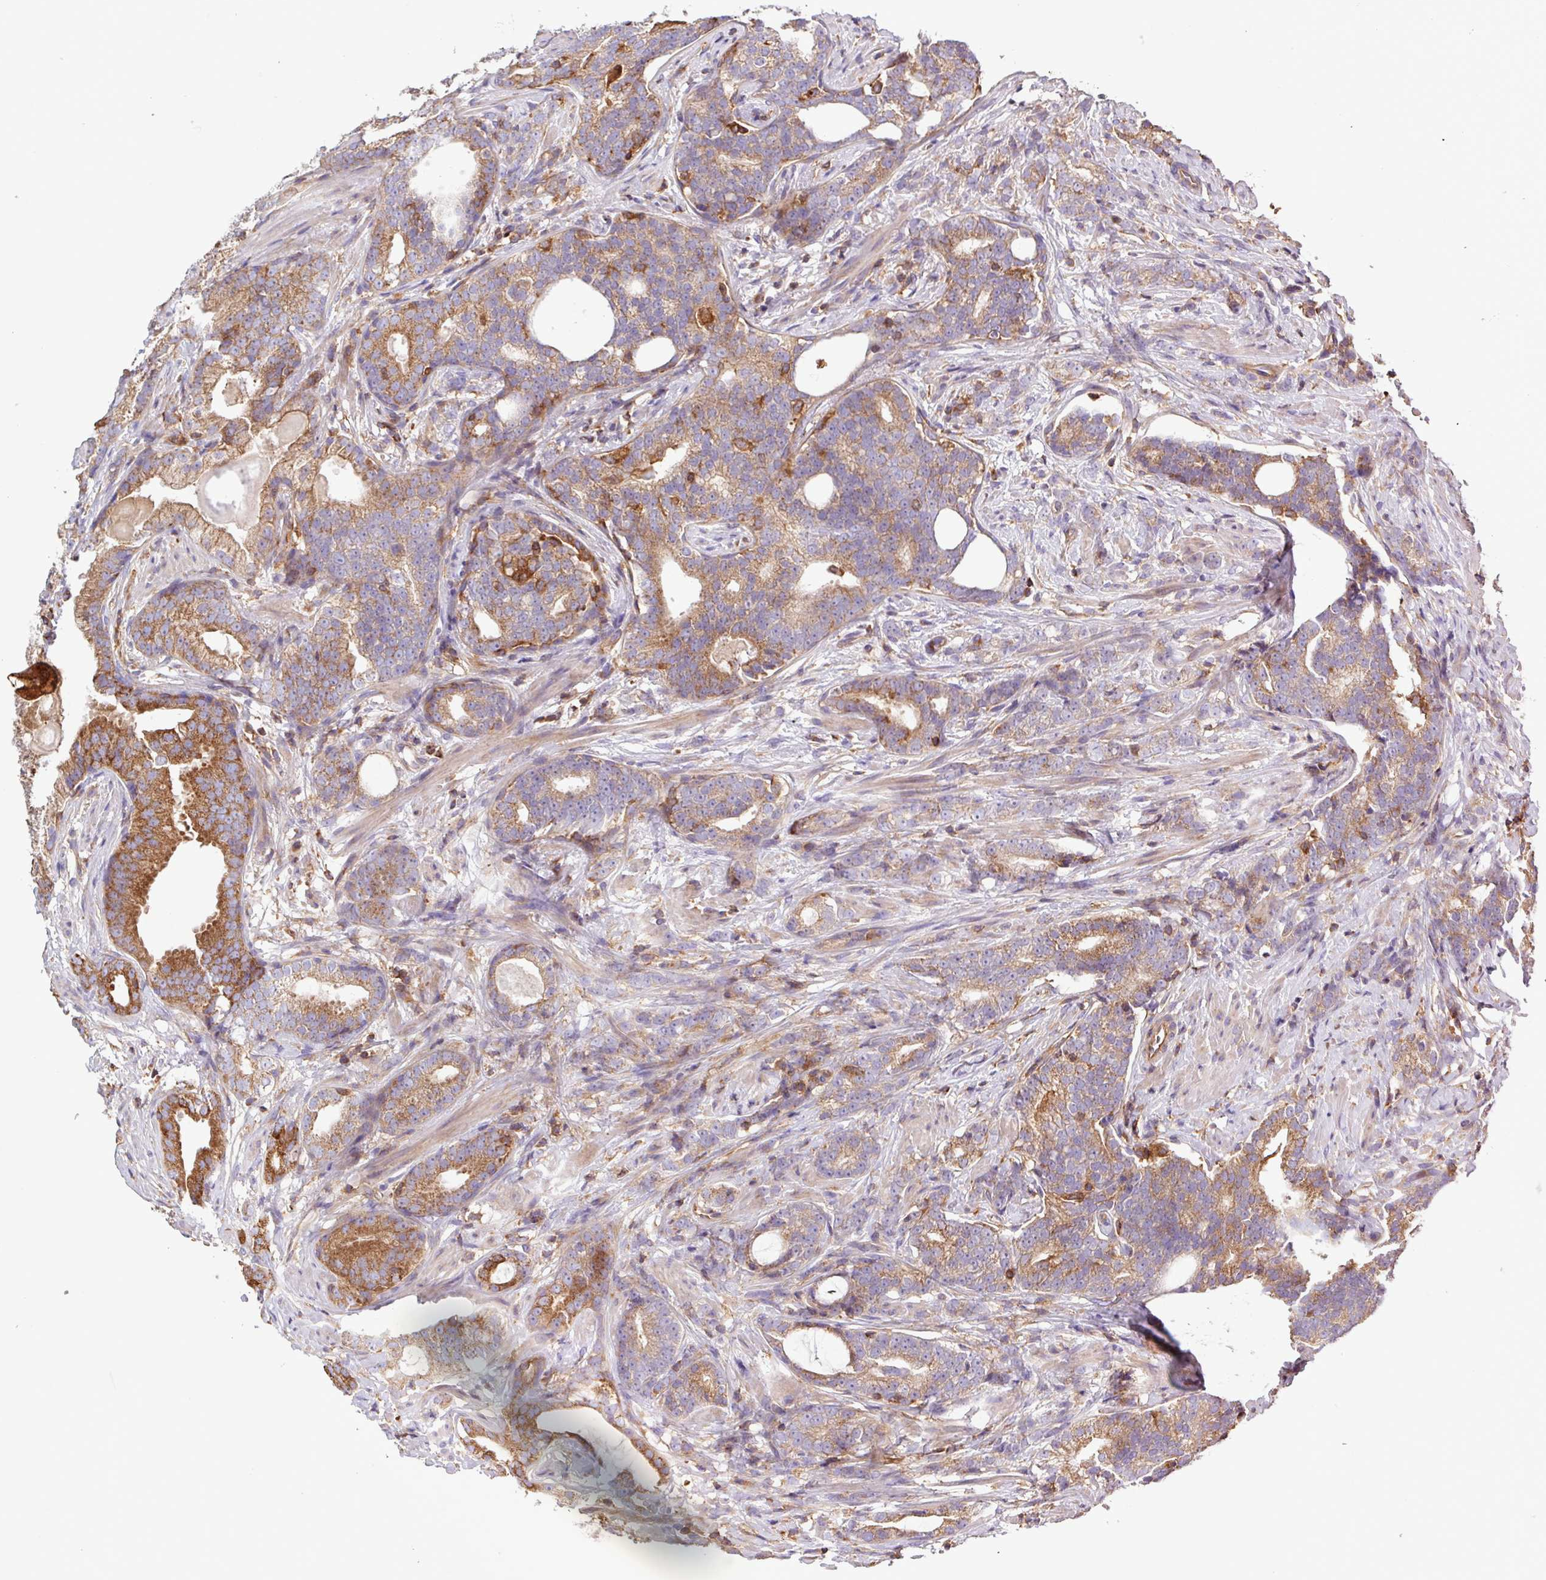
{"staining": {"intensity": "moderate", "quantity": ">75%", "location": "cytoplasmic/membranous"}, "tissue": "prostate cancer", "cell_type": "Tumor cells", "image_type": "cancer", "snomed": [{"axis": "morphology", "description": "Adenocarcinoma, High grade"}, {"axis": "topography", "description": "Prostate"}], "caption": "DAB immunohistochemical staining of human prostate adenocarcinoma (high-grade) exhibits moderate cytoplasmic/membranous protein expression in approximately >75% of tumor cells.", "gene": "ACTR3", "patient": {"sex": "male", "age": 64}}